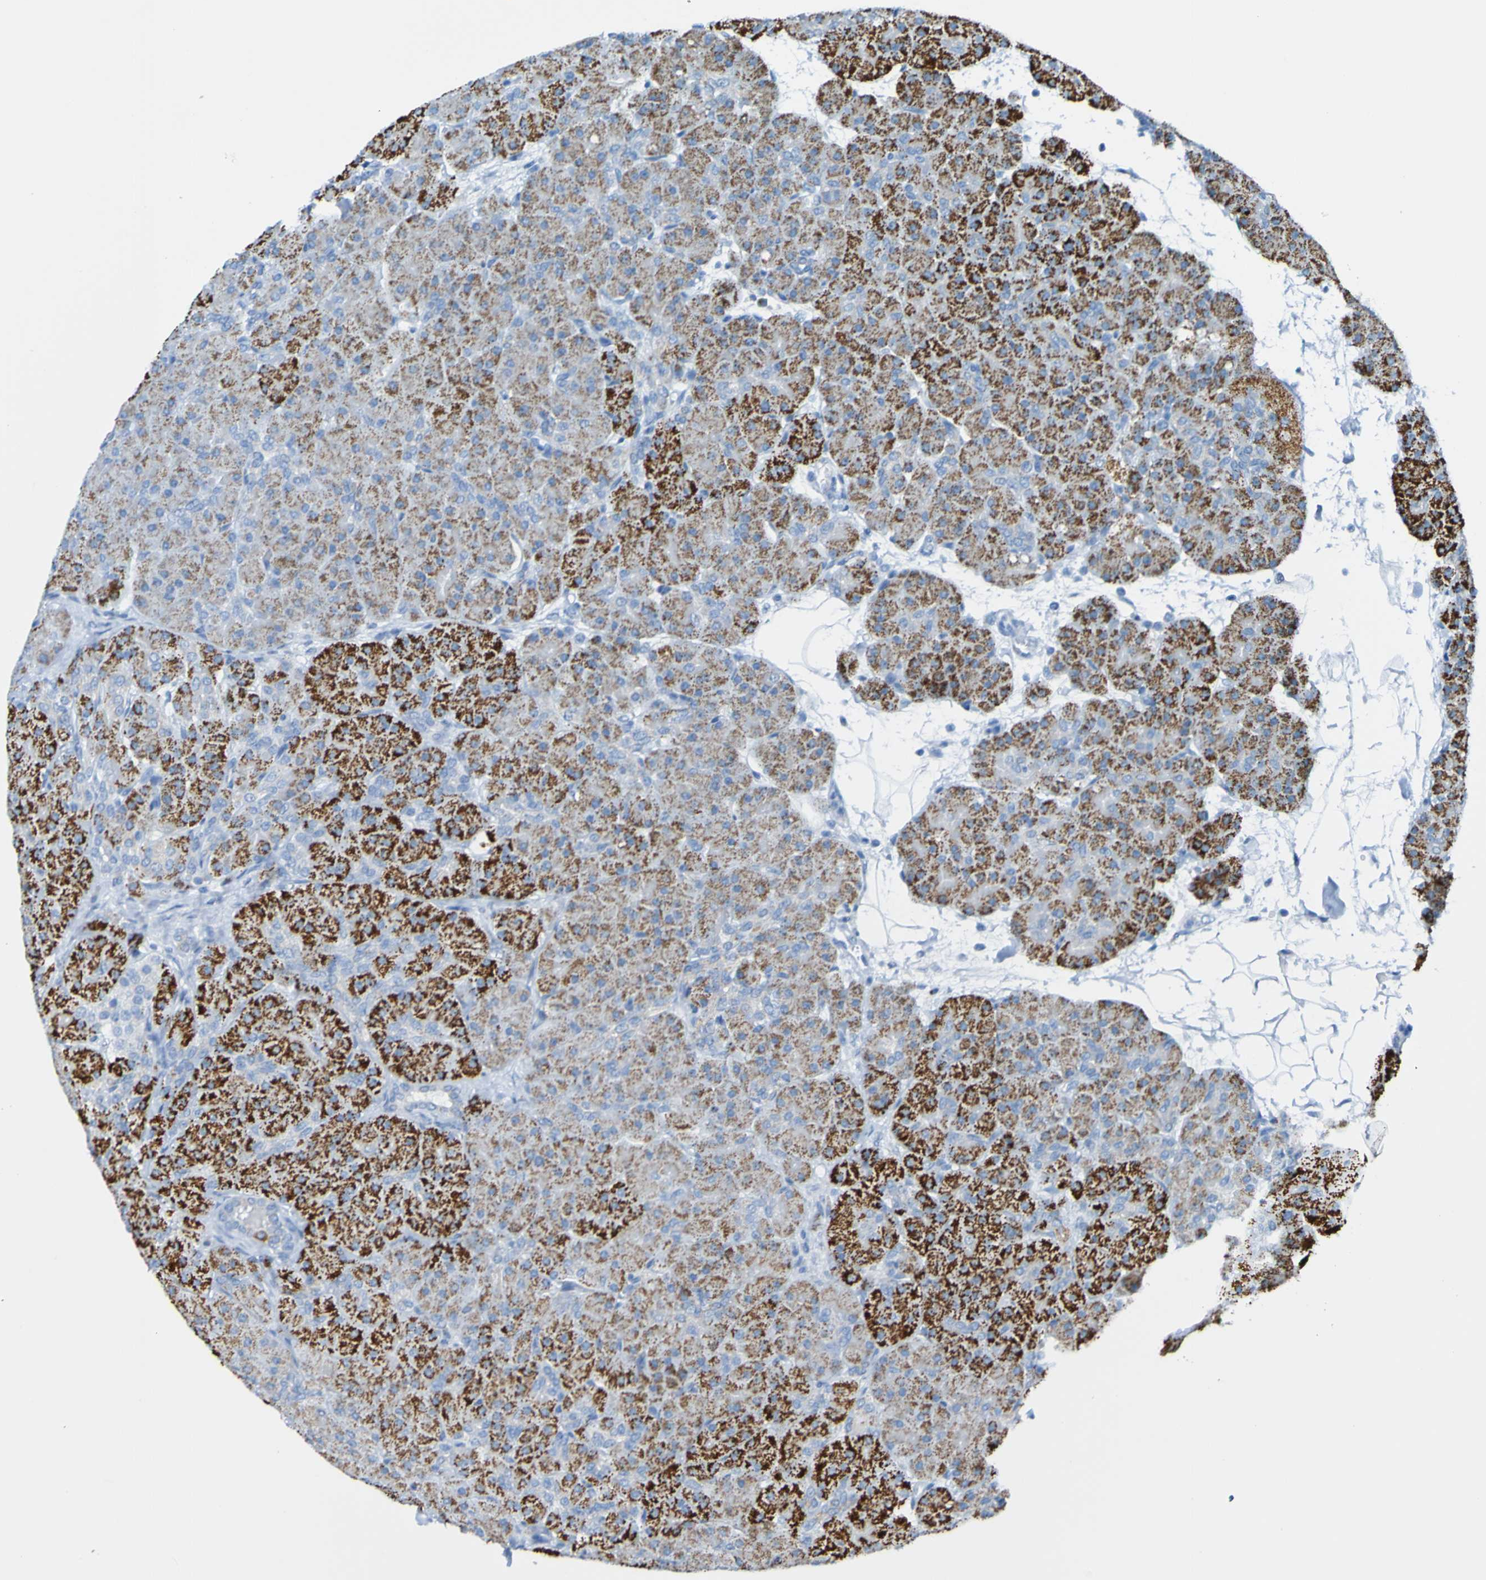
{"staining": {"intensity": "strong", "quantity": ">75%", "location": "cytoplasmic/membranous"}, "tissue": "pancreas", "cell_type": "Exocrine glandular cells", "image_type": "normal", "snomed": [{"axis": "morphology", "description": "Normal tissue, NOS"}, {"axis": "topography", "description": "Pancreas"}], "caption": "IHC histopathology image of normal pancreas stained for a protein (brown), which reveals high levels of strong cytoplasmic/membranous positivity in approximately >75% of exocrine glandular cells.", "gene": "ACMSD", "patient": {"sex": "male", "age": 66}}